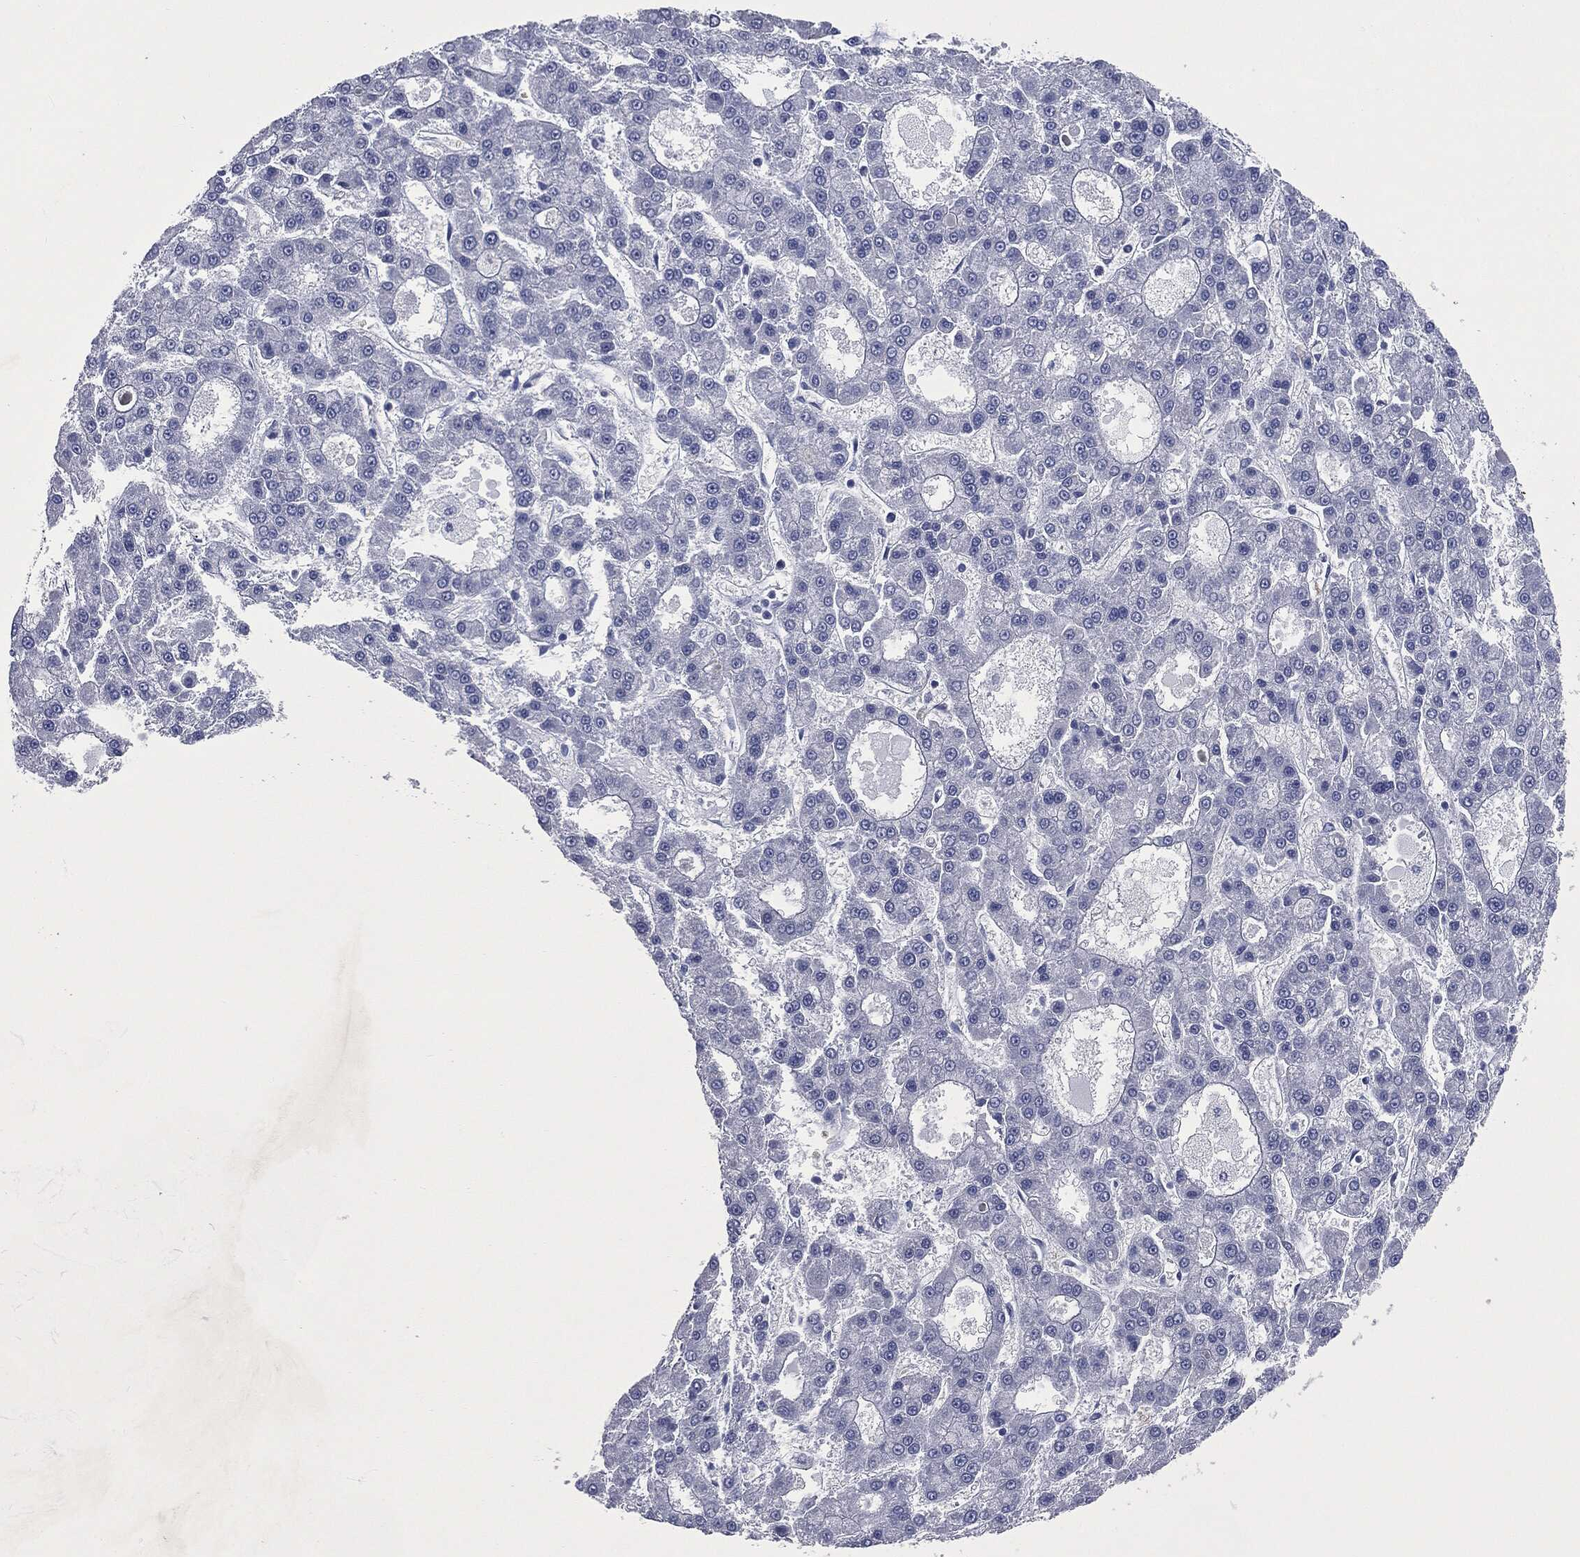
{"staining": {"intensity": "negative", "quantity": "none", "location": "none"}, "tissue": "liver cancer", "cell_type": "Tumor cells", "image_type": "cancer", "snomed": [{"axis": "morphology", "description": "Carcinoma, Hepatocellular, NOS"}, {"axis": "topography", "description": "Liver"}], "caption": "Tumor cells show no significant protein expression in liver cancer.", "gene": "ATP2A1", "patient": {"sex": "male", "age": 70}}